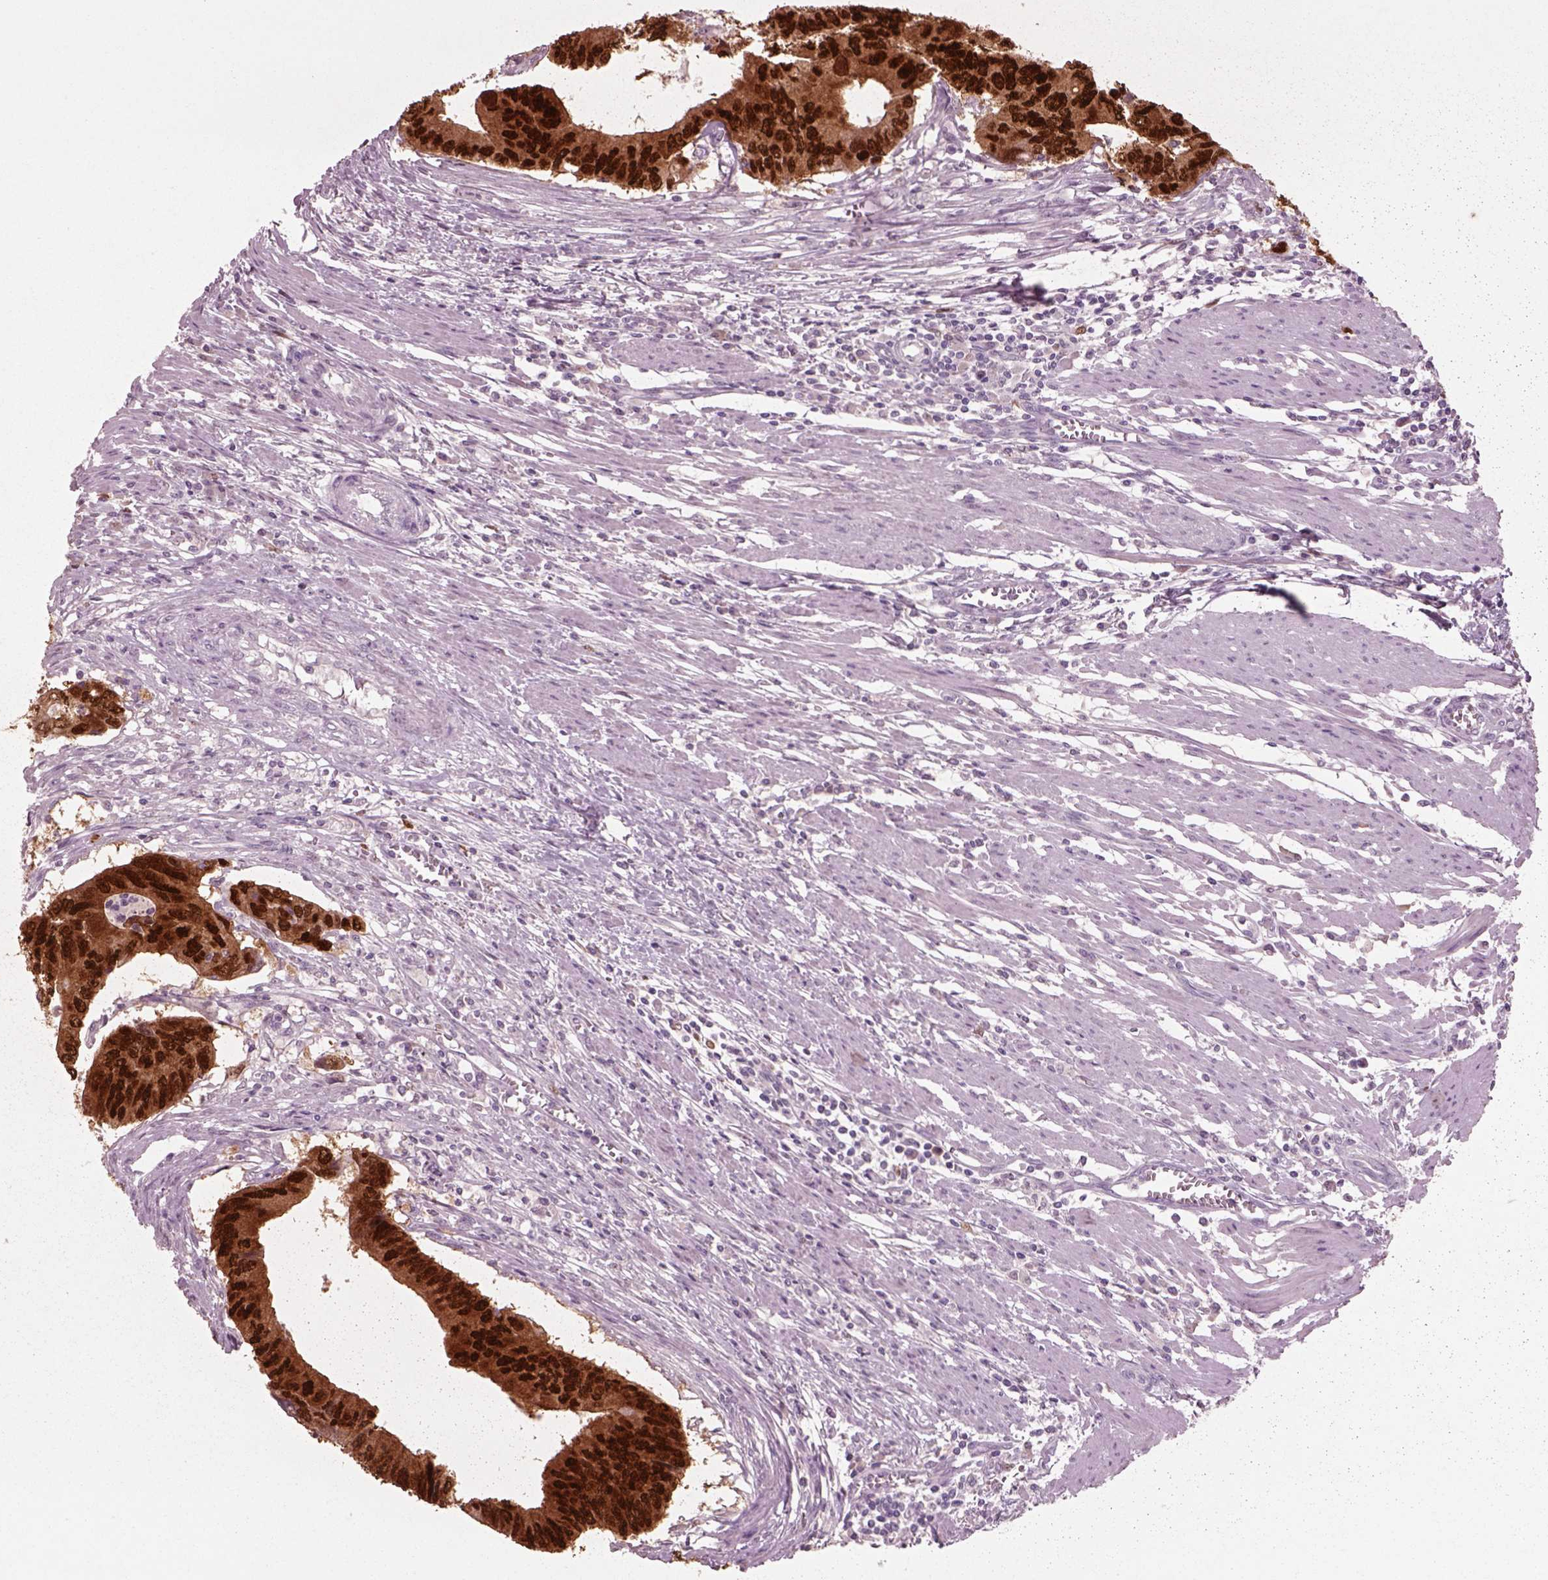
{"staining": {"intensity": "strong", "quantity": ">75%", "location": "cytoplasmic/membranous,nuclear"}, "tissue": "colorectal cancer", "cell_type": "Tumor cells", "image_type": "cancer", "snomed": [{"axis": "morphology", "description": "Adenocarcinoma, NOS"}, {"axis": "topography", "description": "Colon"}], "caption": "Colorectal cancer (adenocarcinoma) tissue demonstrates strong cytoplasmic/membranous and nuclear expression in approximately >75% of tumor cells, visualized by immunohistochemistry.", "gene": "SOX9", "patient": {"sex": "male", "age": 53}}